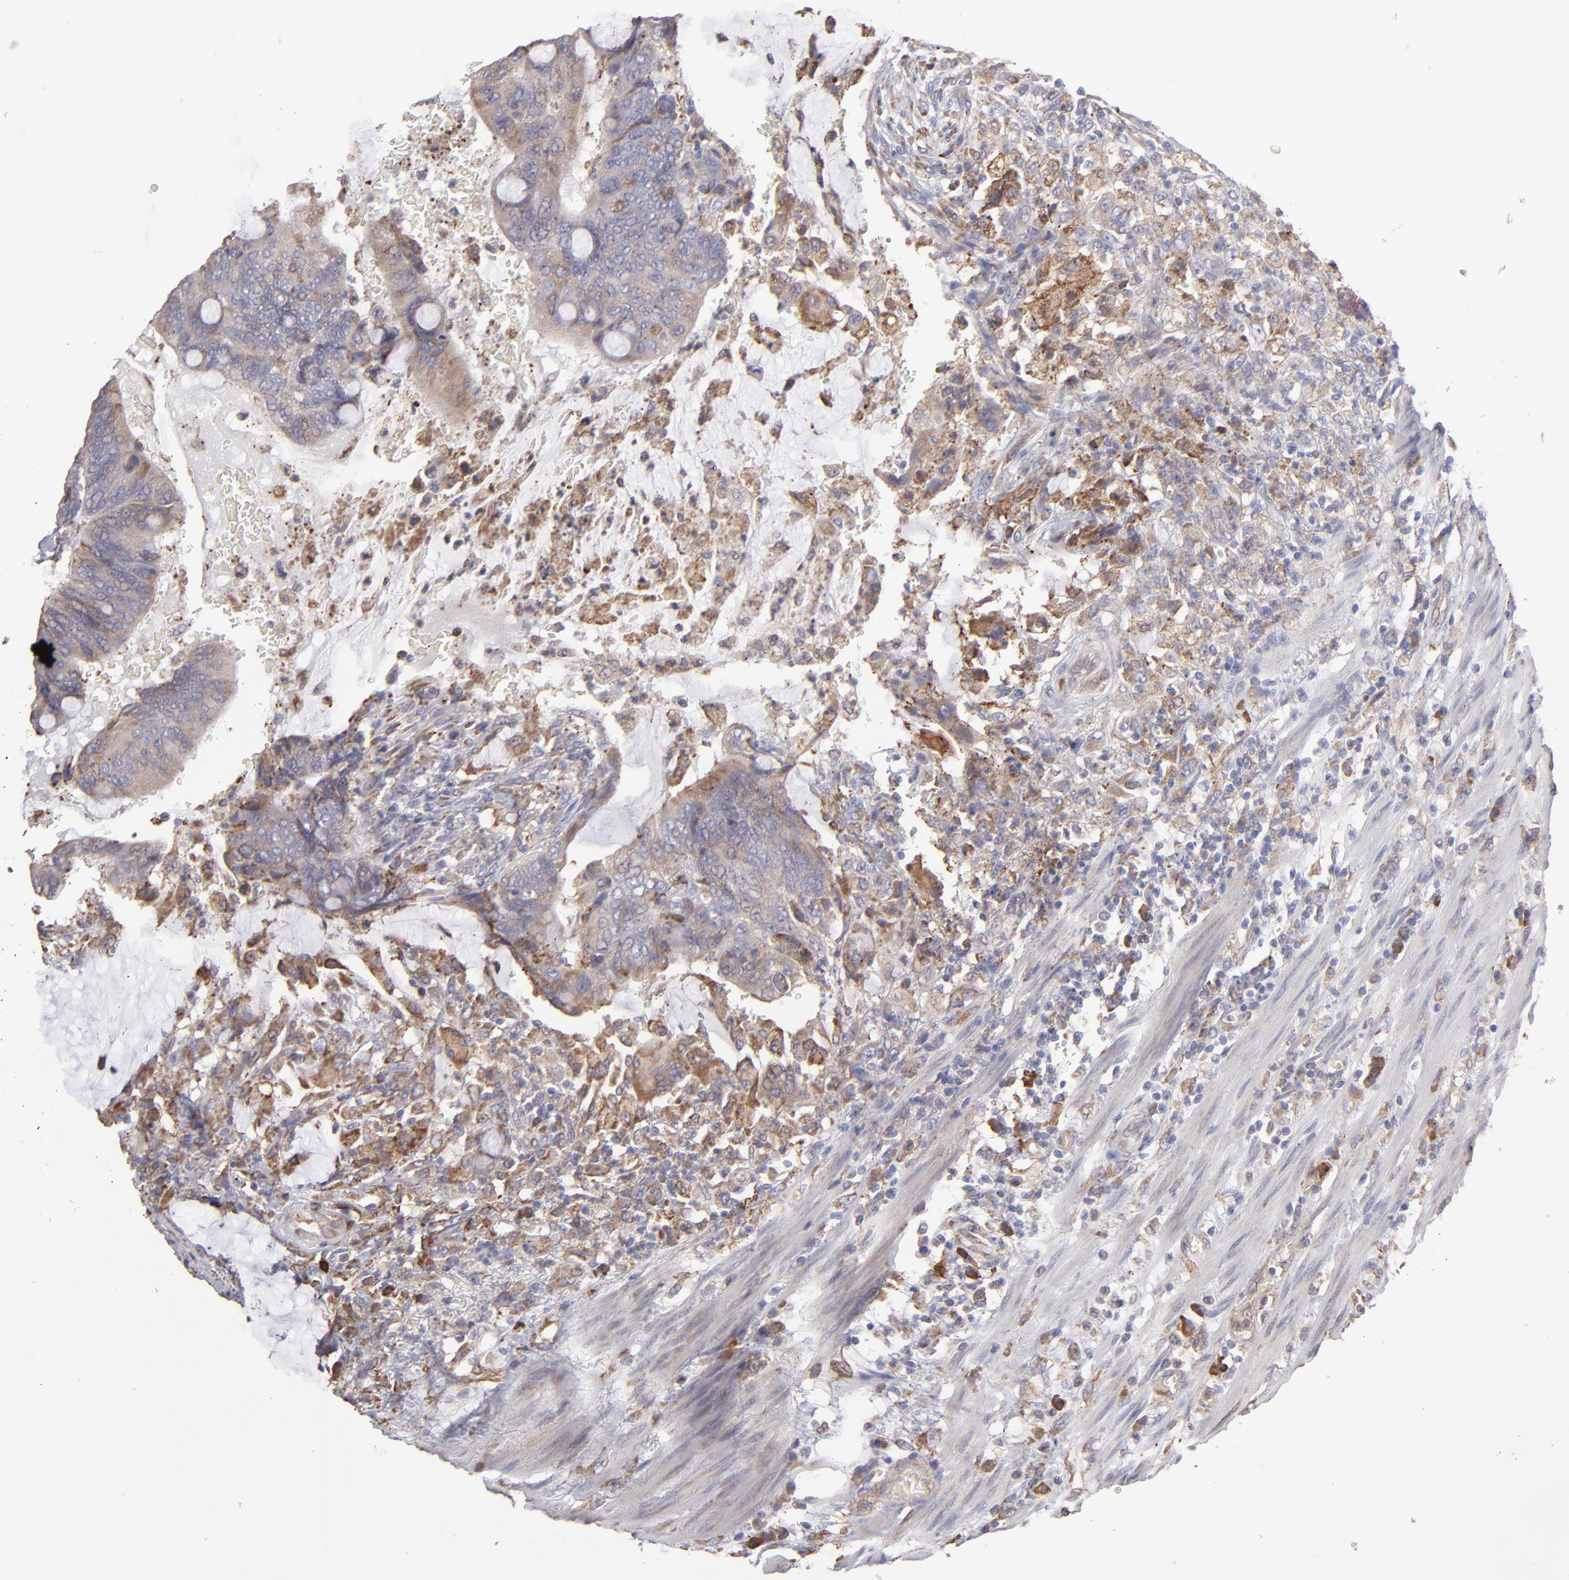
{"staining": {"intensity": "weak", "quantity": ">75%", "location": "cytoplasmic/membranous"}, "tissue": "colorectal cancer", "cell_type": "Tumor cells", "image_type": "cancer", "snomed": [{"axis": "morphology", "description": "Normal tissue, NOS"}, {"axis": "morphology", "description": "Adenocarcinoma, NOS"}, {"axis": "topography", "description": "Rectum"}], "caption": "This photomicrograph displays IHC staining of colorectal adenocarcinoma, with low weak cytoplasmic/membranous expression in approximately >75% of tumor cells.", "gene": "CALR", "patient": {"sex": "male", "age": 92}}